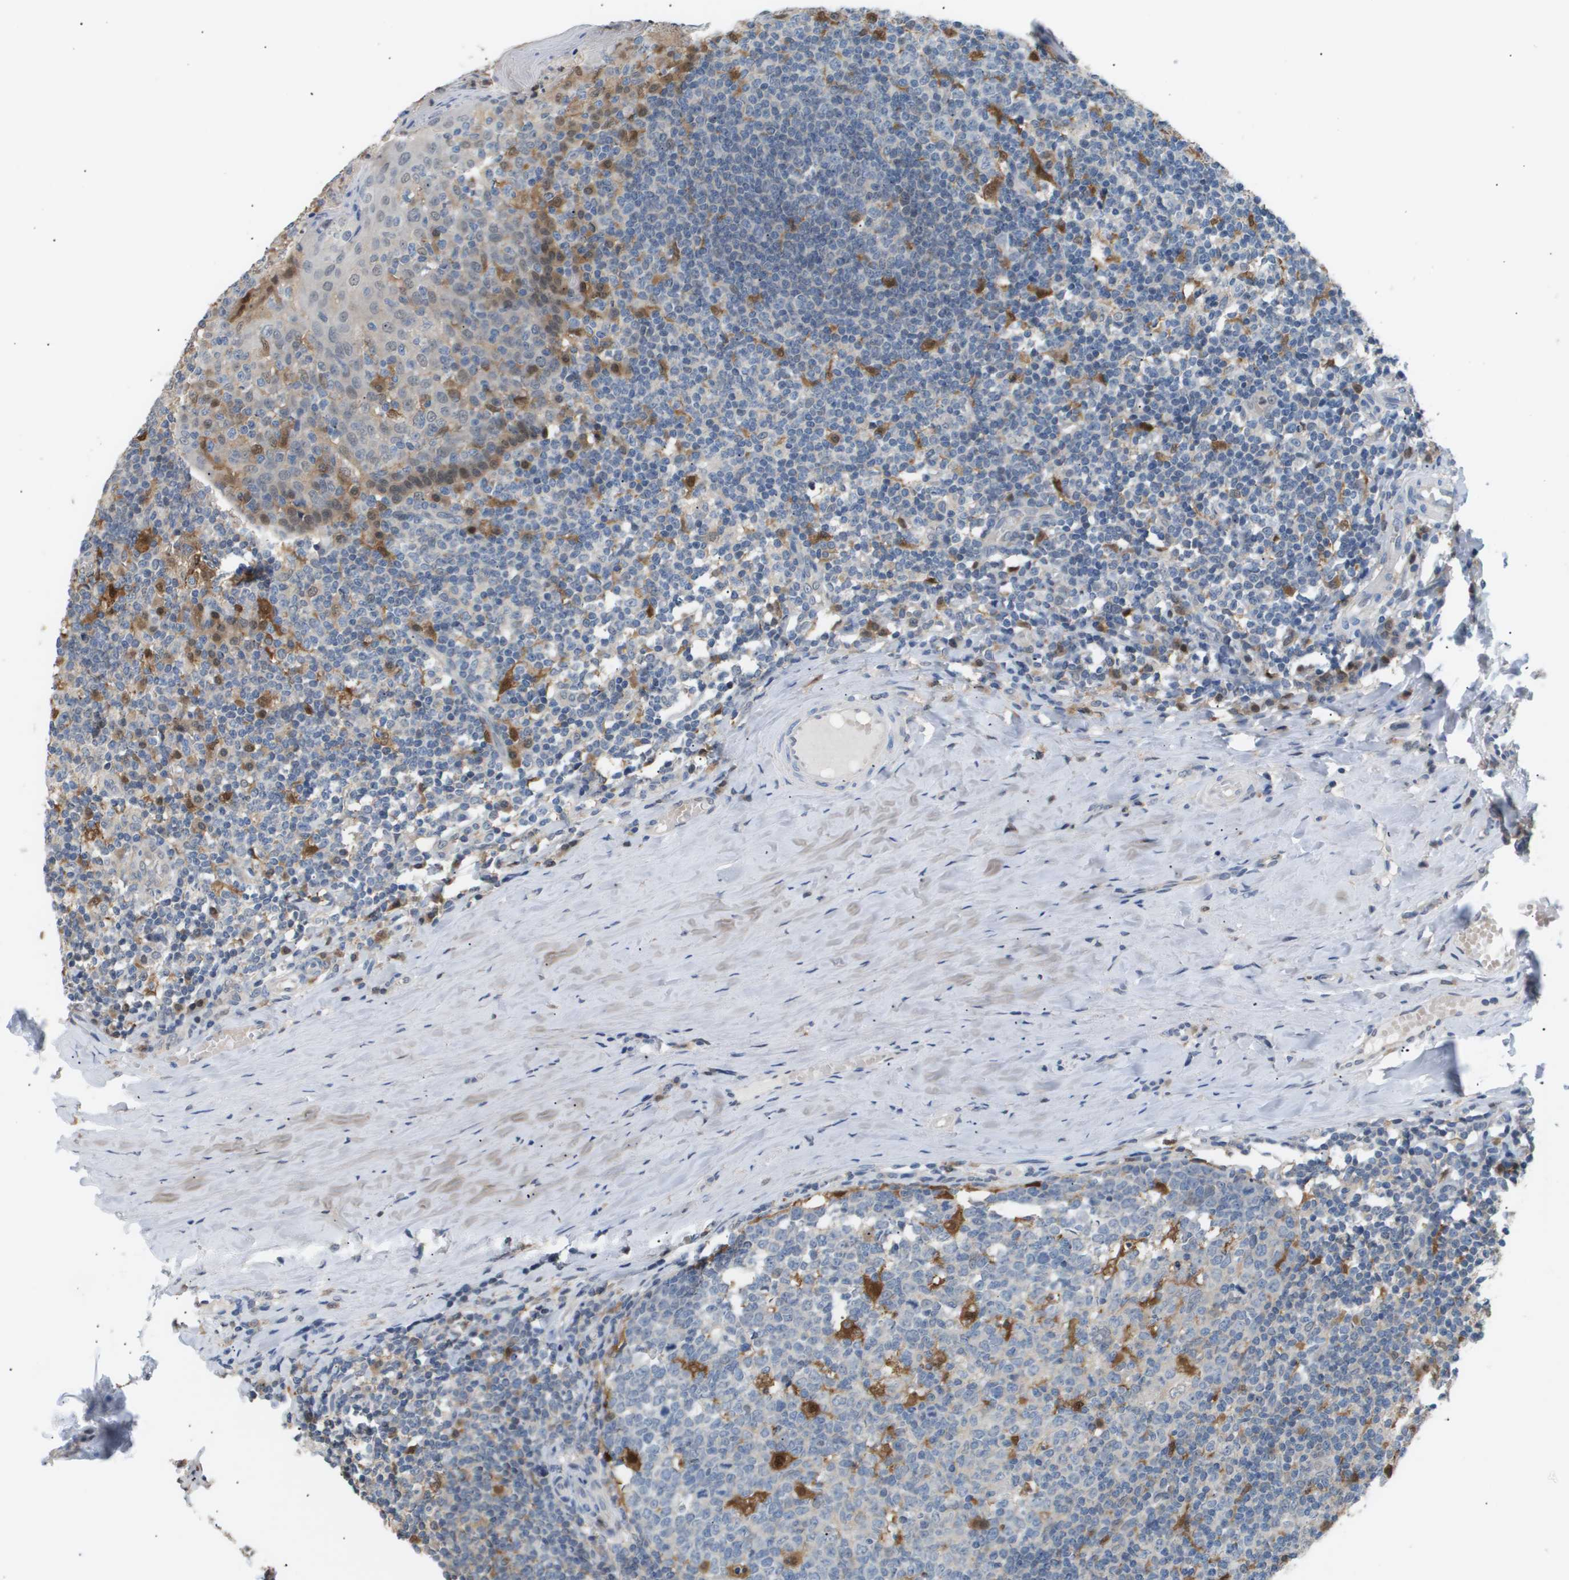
{"staining": {"intensity": "moderate", "quantity": "<25%", "location": "cytoplasmic/membranous,nuclear"}, "tissue": "tonsil", "cell_type": "Germinal center cells", "image_type": "normal", "snomed": [{"axis": "morphology", "description": "Normal tissue, NOS"}, {"axis": "topography", "description": "Tonsil"}], "caption": "Immunohistochemical staining of benign human tonsil displays <25% levels of moderate cytoplasmic/membranous,nuclear protein expression in about <25% of germinal center cells.", "gene": "AKR1A1", "patient": {"sex": "female", "age": 19}}